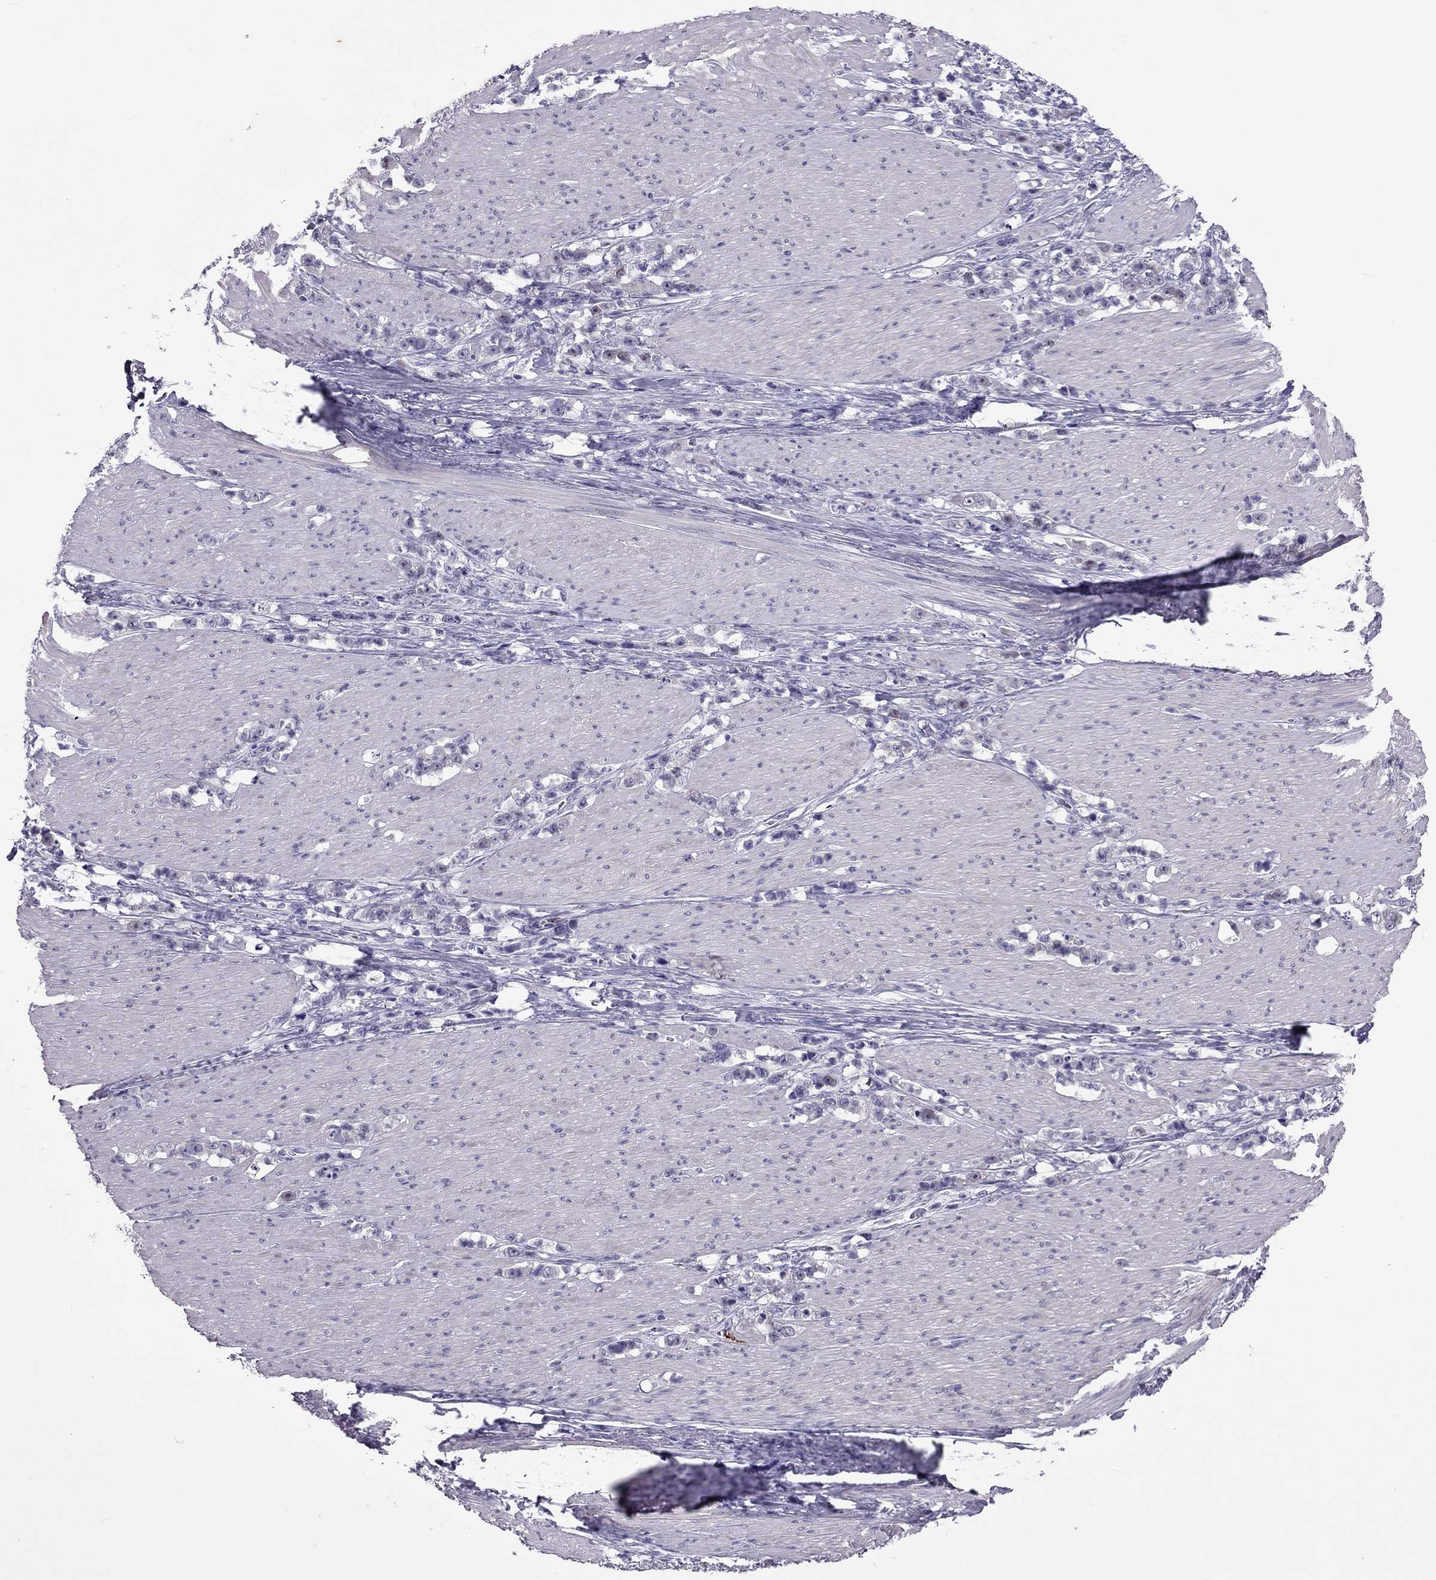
{"staining": {"intensity": "negative", "quantity": "none", "location": "none"}, "tissue": "stomach cancer", "cell_type": "Tumor cells", "image_type": "cancer", "snomed": [{"axis": "morphology", "description": "Adenocarcinoma, NOS"}, {"axis": "topography", "description": "Stomach, lower"}], "caption": "A high-resolution micrograph shows immunohistochemistry staining of stomach cancer, which exhibits no significant expression in tumor cells.", "gene": "CCL27", "patient": {"sex": "male", "age": 88}}